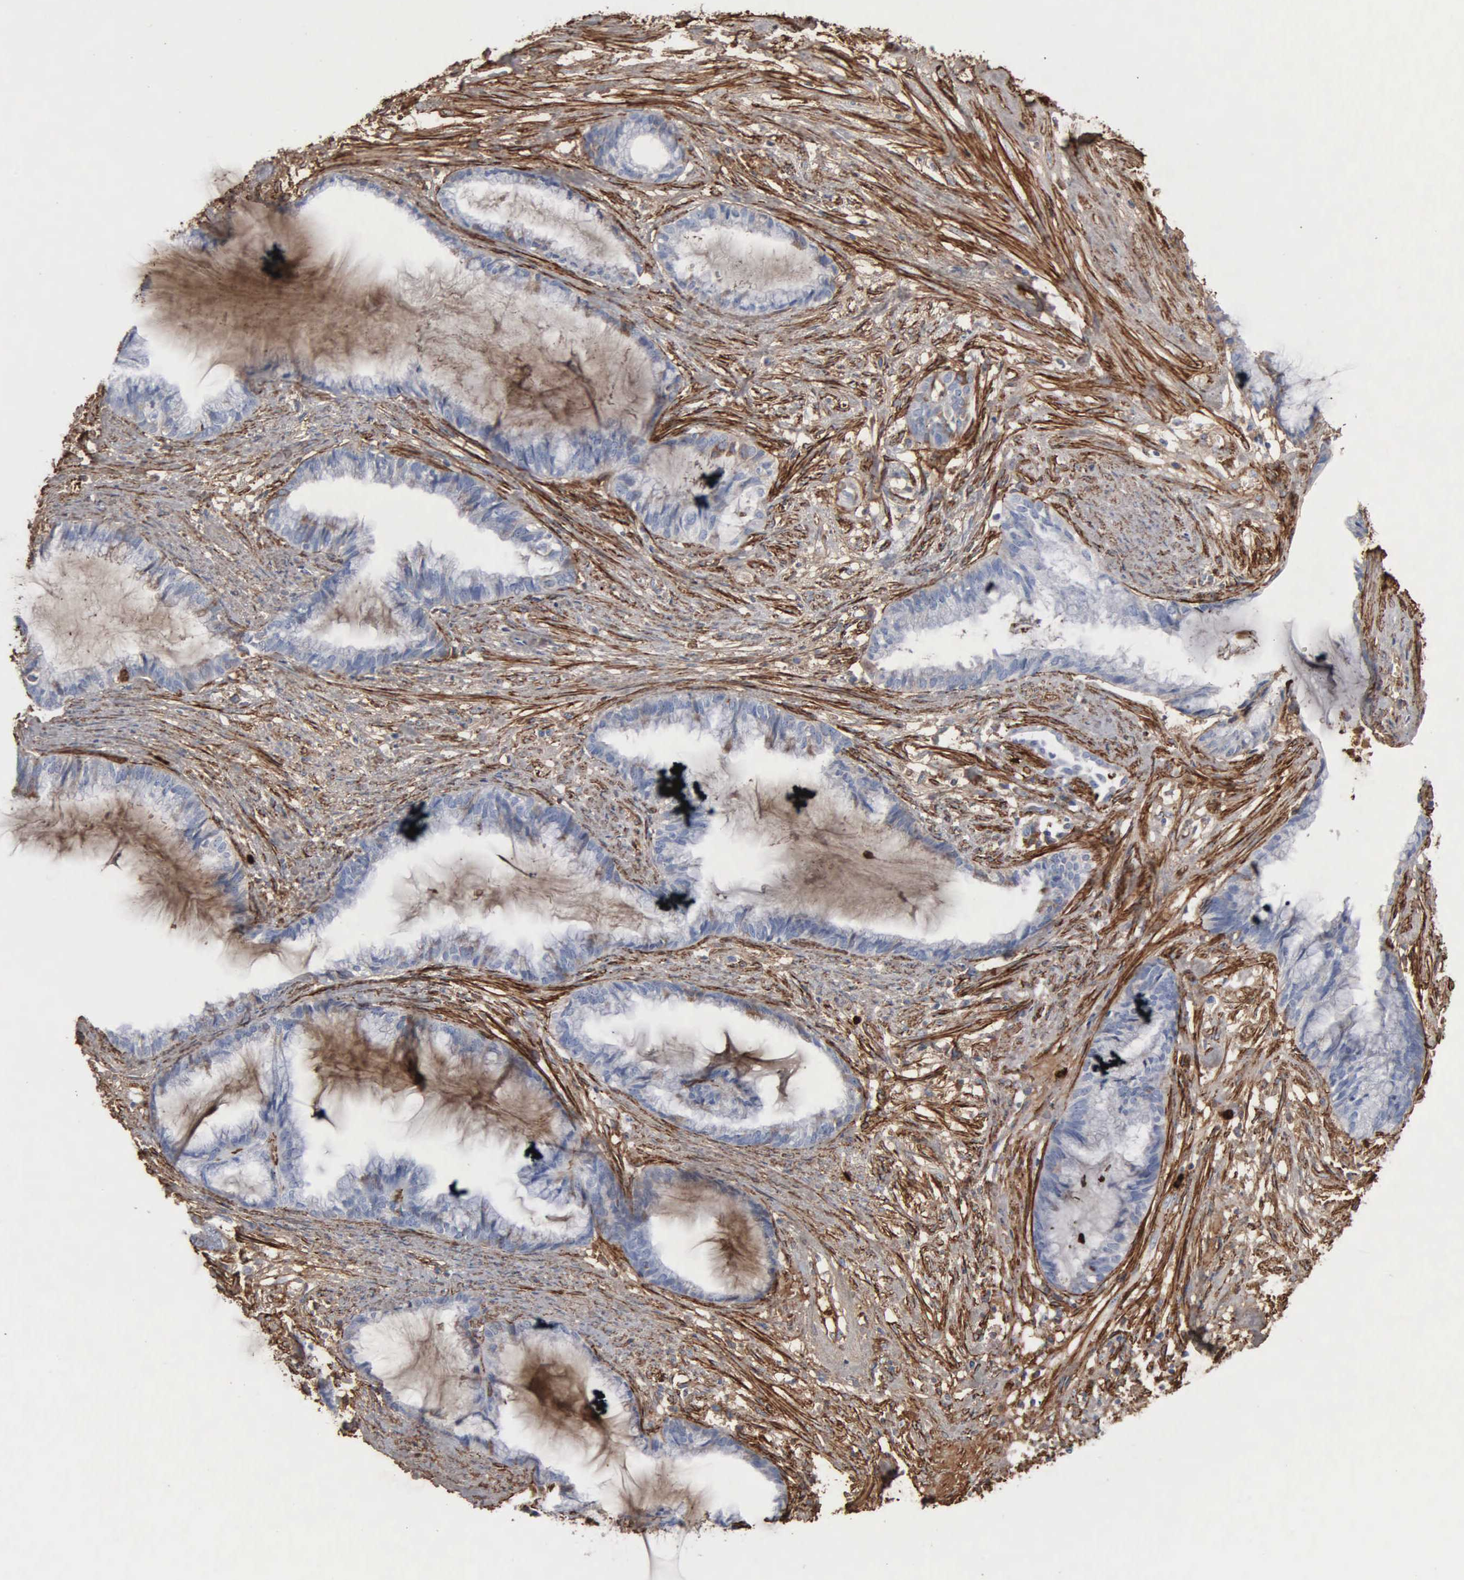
{"staining": {"intensity": "moderate", "quantity": "<25%", "location": "cytoplasmic/membranous"}, "tissue": "endometrial cancer", "cell_type": "Tumor cells", "image_type": "cancer", "snomed": [{"axis": "morphology", "description": "Adenocarcinoma, NOS"}, {"axis": "topography", "description": "Endometrium"}], "caption": "About <25% of tumor cells in human endometrial adenocarcinoma reveal moderate cytoplasmic/membranous protein positivity as visualized by brown immunohistochemical staining.", "gene": "FN1", "patient": {"sex": "female", "age": 86}}